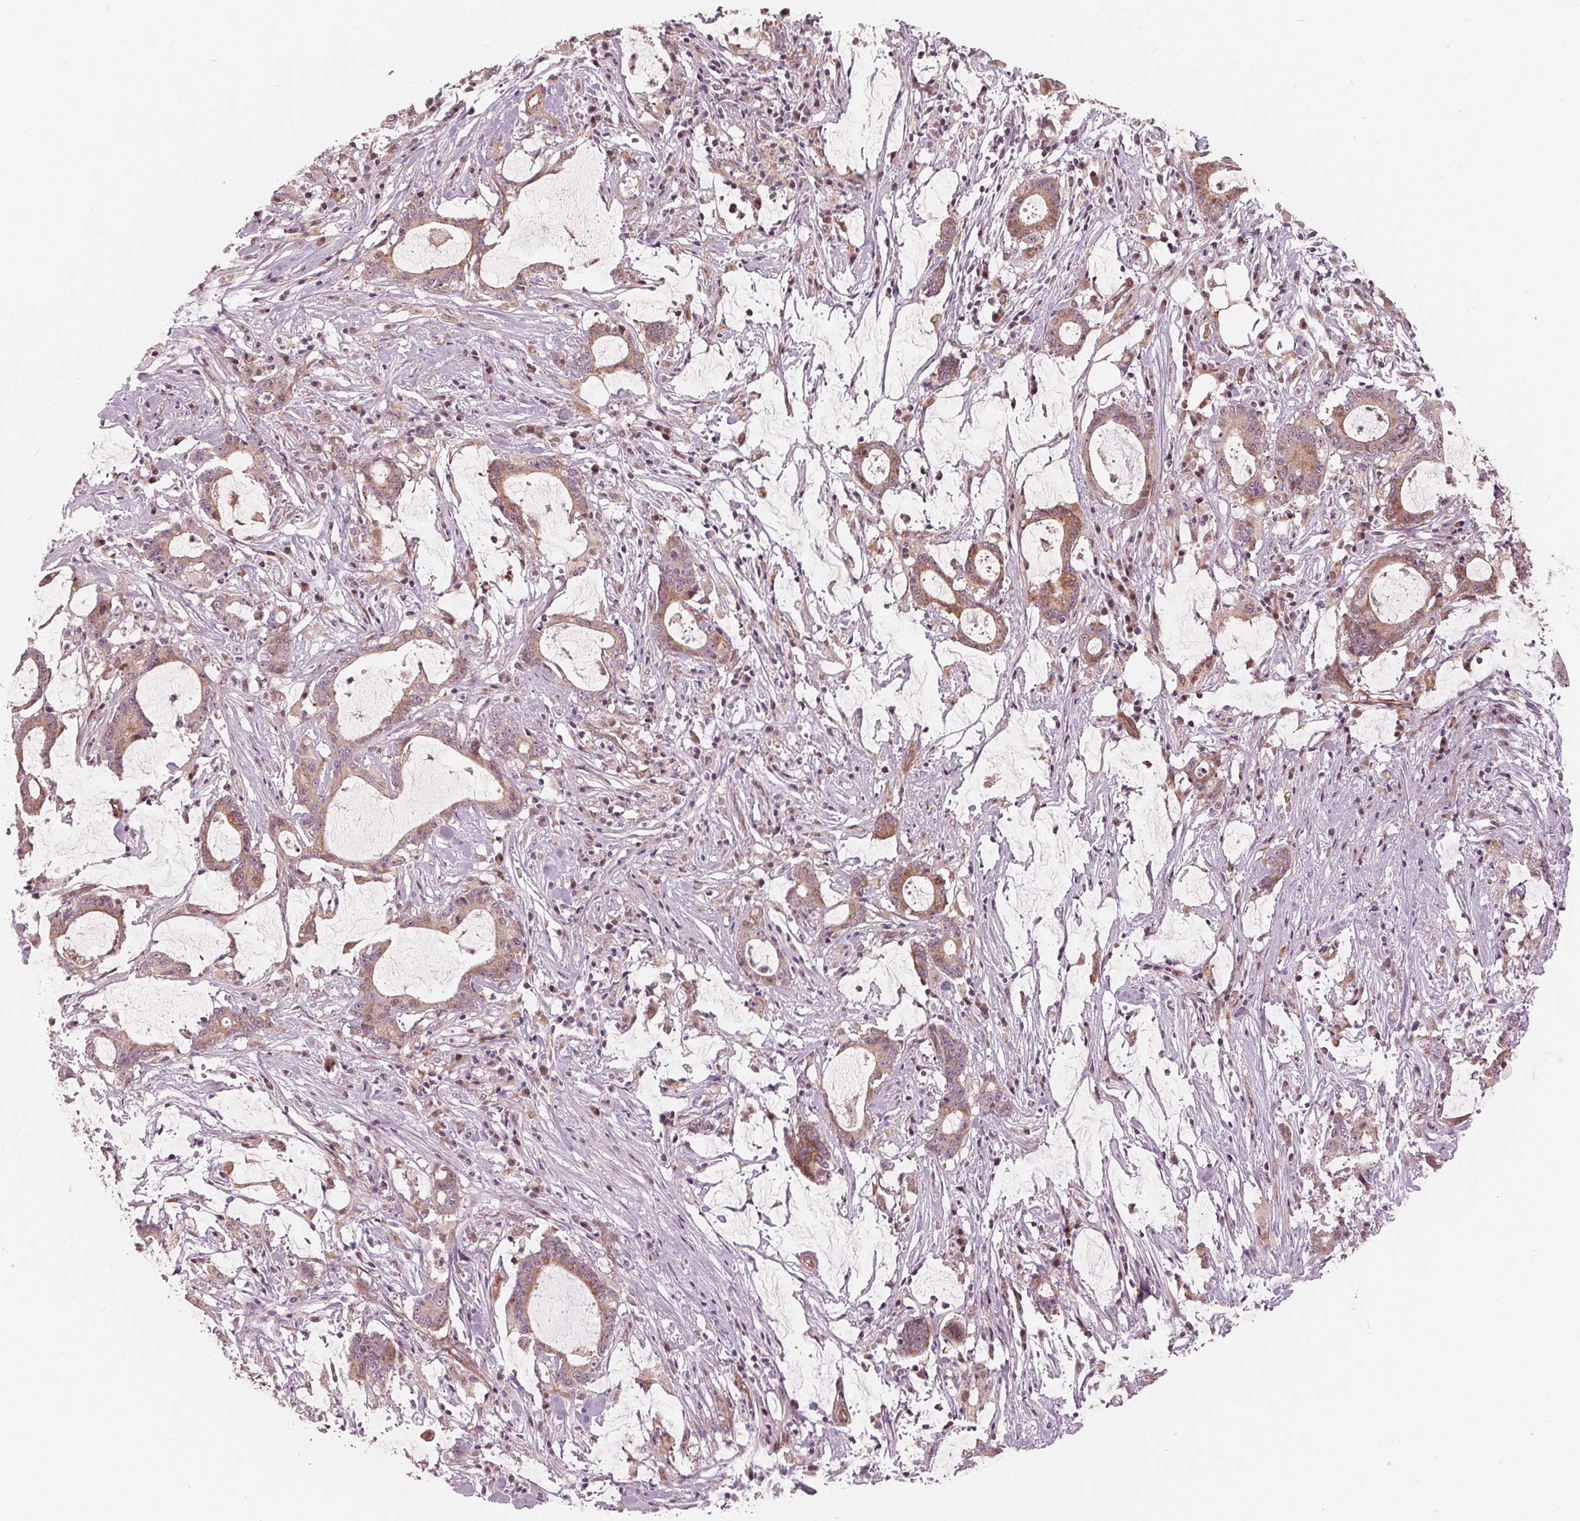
{"staining": {"intensity": "moderate", "quantity": ">75%", "location": "cytoplasmic/membranous"}, "tissue": "stomach cancer", "cell_type": "Tumor cells", "image_type": "cancer", "snomed": [{"axis": "morphology", "description": "Adenocarcinoma, NOS"}, {"axis": "topography", "description": "Stomach, upper"}], "caption": "The image reveals a brown stain indicating the presence of a protein in the cytoplasmic/membranous of tumor cells in adenocarcinoma (stomach).", "gene": "TXNIP", "patient": {"sex": "male", "age": 68}}